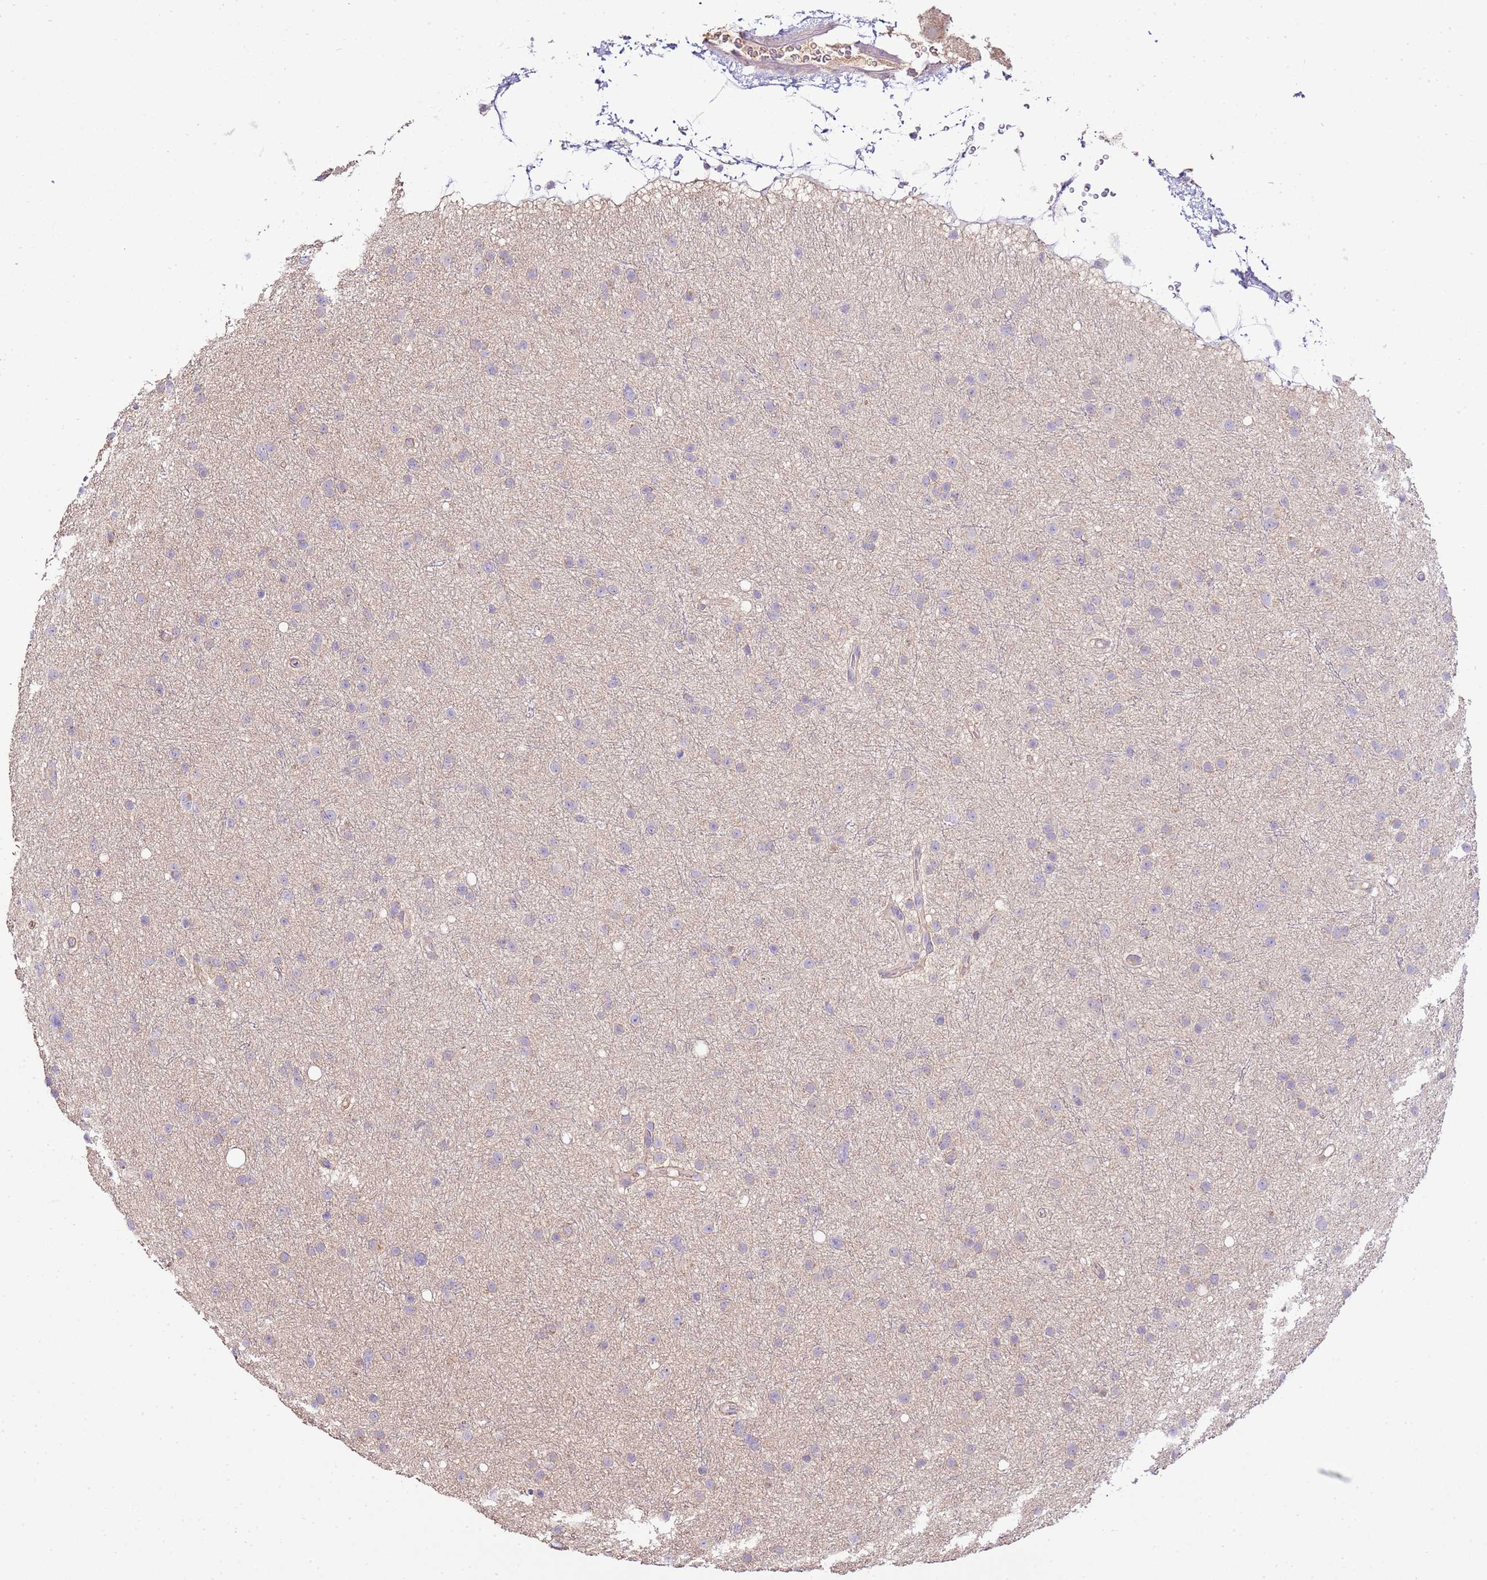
{"staining": {"intensity": "negative", "quantity": "none", "location": "none"}, "tissue": "glioma", "cell_type": "Tumor cells", "image_type": "cancer", "snomed": [{"axis": "morphology", "description": "Glioma, malignant, Low grade"}, {"axis": "topography", "description": "Cerebral cortex"}], "caption": "High magnification brightfield microscopy of glioma stained with DAB (3,3'-diaminobenzidine) (brown) and counterstained with hematoxylin (blue): tumor cells show no significant expression.", "gene": "IL2RG", "patient": {"sex": "female", "age": 39}}